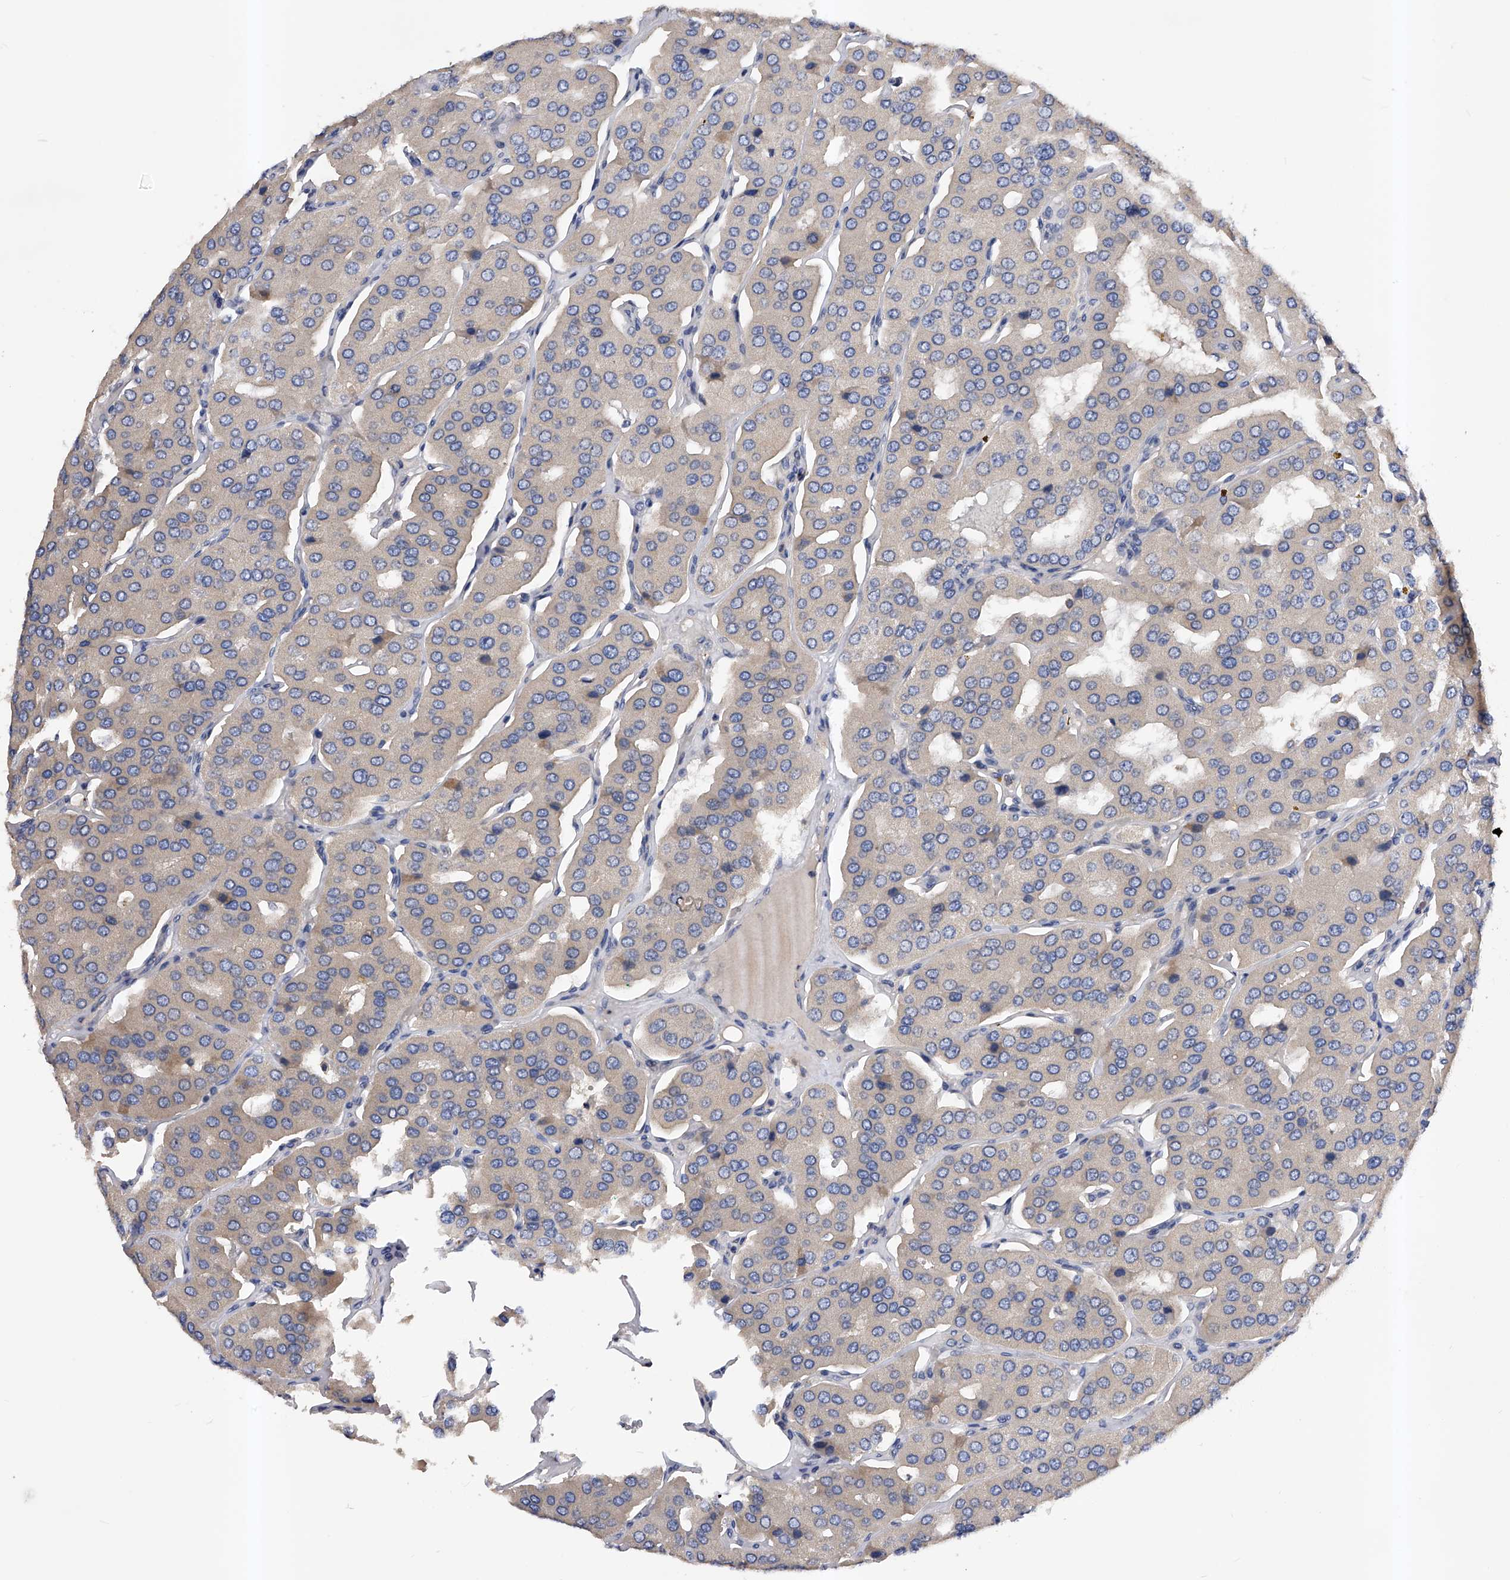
{"staining": {"intensity": "negative", "quantity": "none", "location": "none"}, "tissue": "parathyroid gland", "cell_type": "Glandular cells", "image_type": "normal", "snomed": [{"axis": "morphology", "description": "Normal tissue, NOS"}, {"axis": "morphology", "description": "Adenoma, NOS"}, {"axis": "topography", "description": "Parathyroid gland"}], "caption": "This histopathology image is of unremarkable parathyroid gland stained with IHC to label a protein in brown with the nuclei are counter-stained blue. There is no staining in glandular cells.", "gene": "ARL4C", "patient": {"sex": "female", "age": 86}}